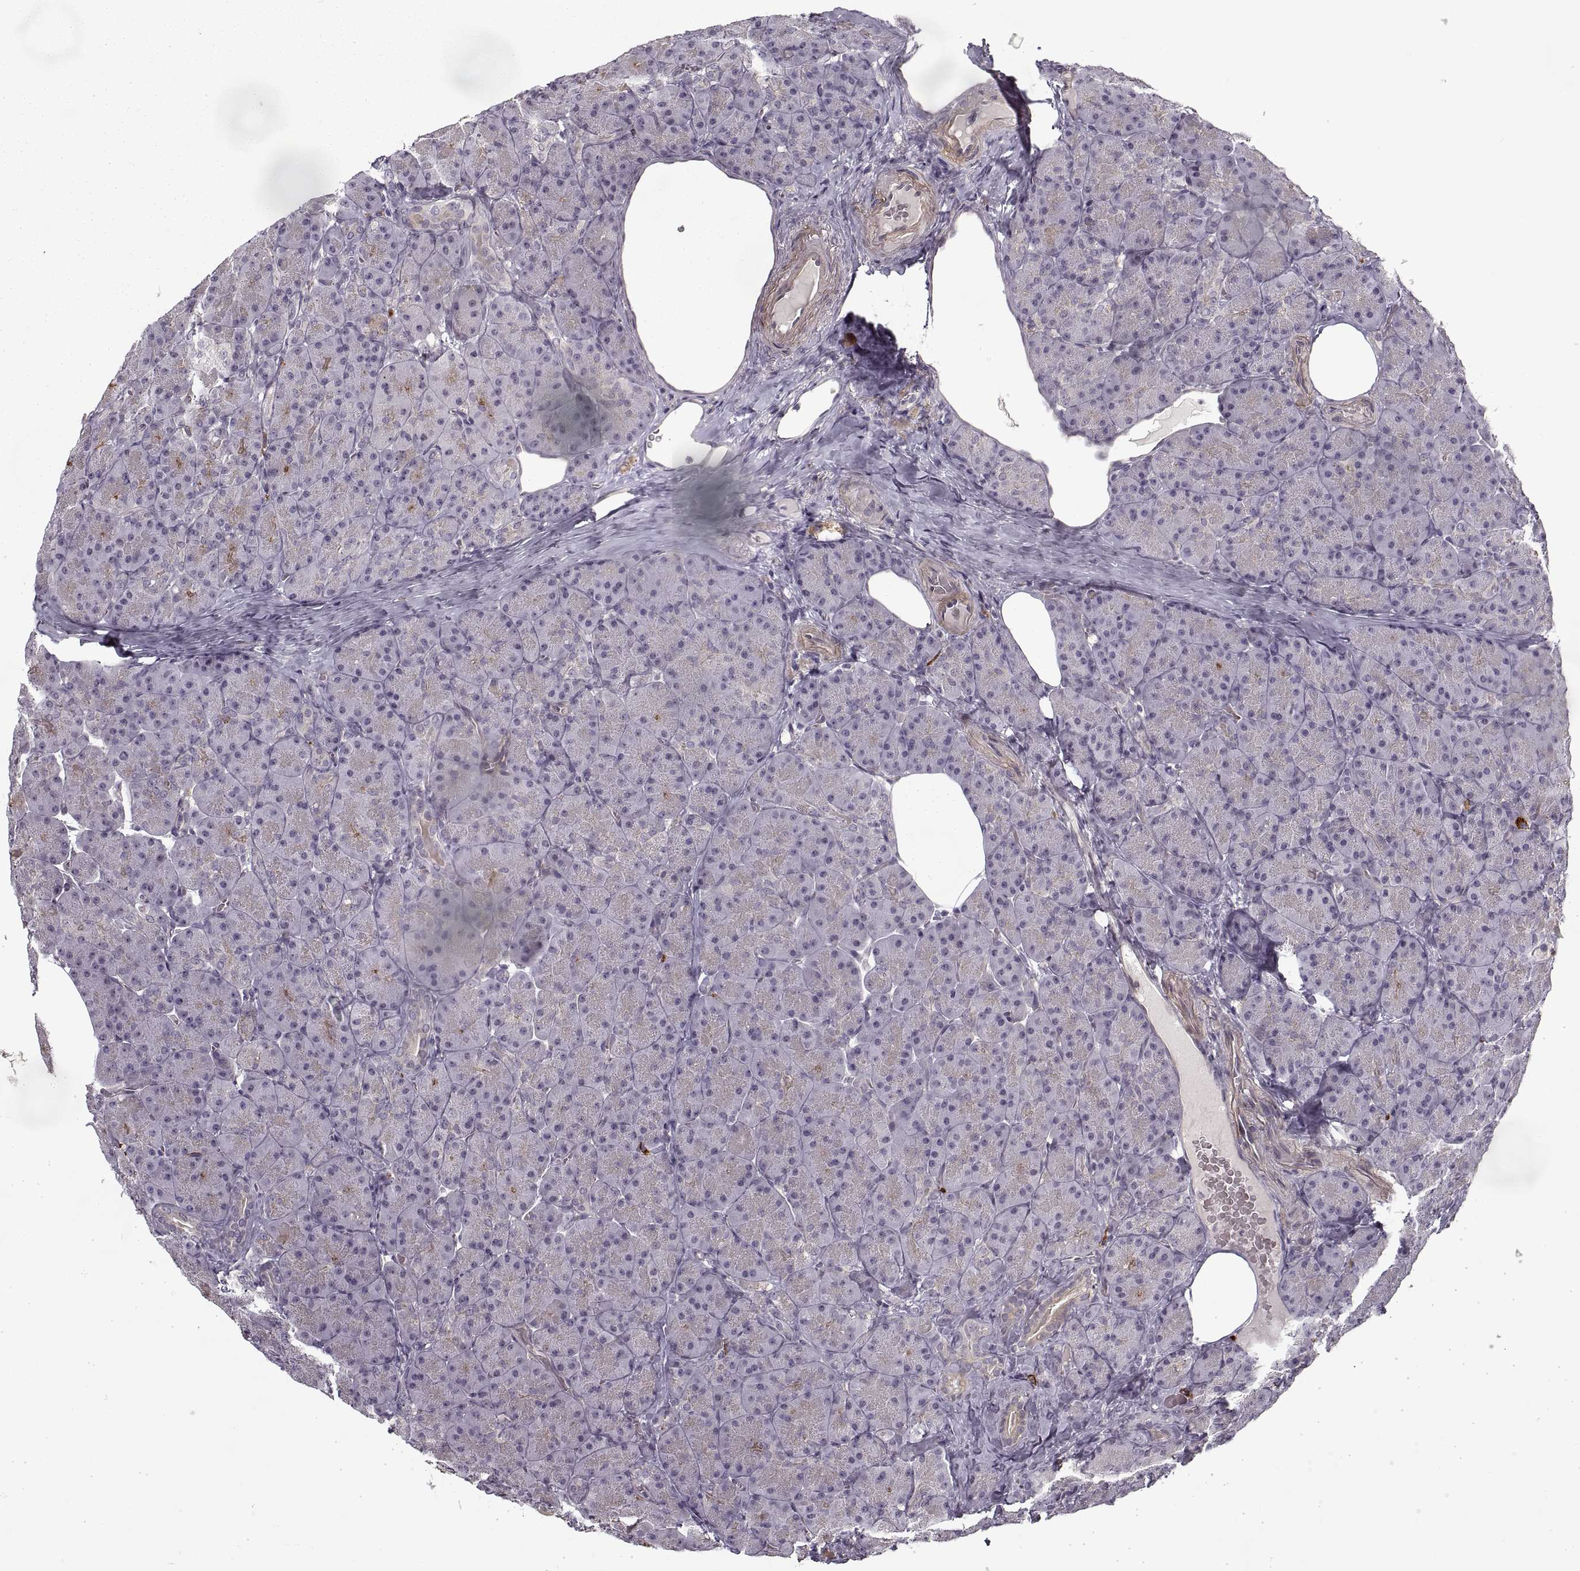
{"staining": {"intensity": "weak", "quantity": "25%-75%", "location": "cytoplasmic/membranous"}, "tissue": "pancreas", "cell_type": "Exocrine glandular cells", "image_type": "normal", "snomed": [{"axis": "morphology", "description": "Normal tissue, NOS"}, {"axis": "topography", "description": "Pancreas"}], "caption": "A high-resolution histopathology image shows immunohistochemistry staining of unremarkable pancreas, which reveals weak cytoplasmic/membranous expression in approximately 25%-75% of exocrine glandular cells. Immunohistochemistry (ihc) stains the protein in brown and the nuclei are stained blue.", "gene": "LAMB2", "patient": {"sex": "male", "age": 57}}